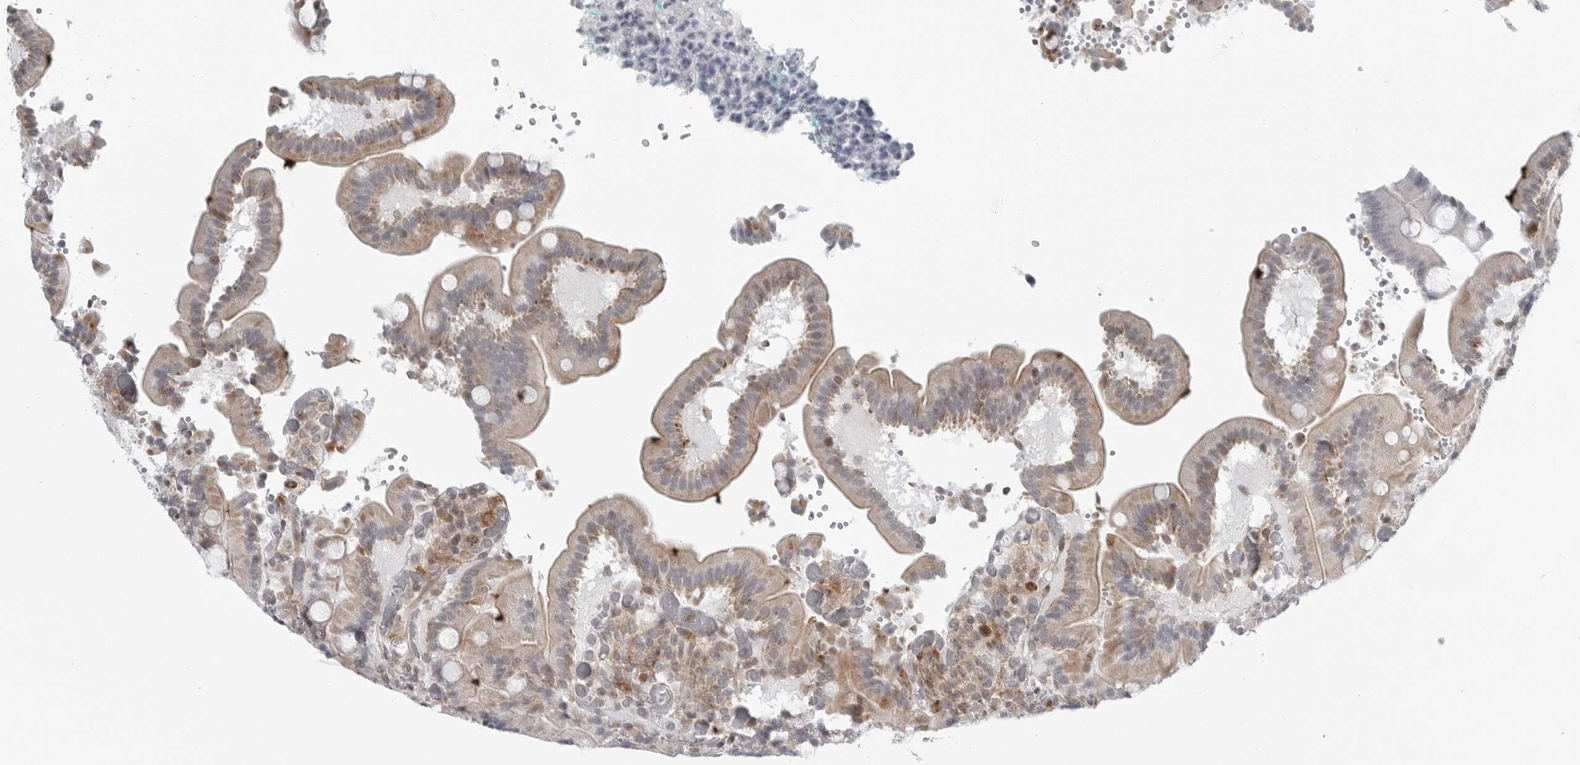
{"staining": {"intensity": "strong", "quantity": "<25%", "location": "cytoplasmic/membranous,nuclear"}, "tissue": "duodenum", "cell_type": "Glandular cells", "image_type": "normal", "snomed": [{"axis": "morphology", "description": "Normal tissue, NOS"}, {"axis": "topography", "description": "Duodenum"}], "caption": "Immunohistochemical staining of normal human duodenum reveals medium levels of strong cytoplasmic/membranous,nuclear staining in about <25% of glandular cells. The protein is stained brown, and the nuclei are stained in blue (DAB (3,3'-diaminobenzidine) IHC with brightfield microscopy, high magnification).", "gene": "FAM135B", "patient": {"sex": "female", "age": 62}}